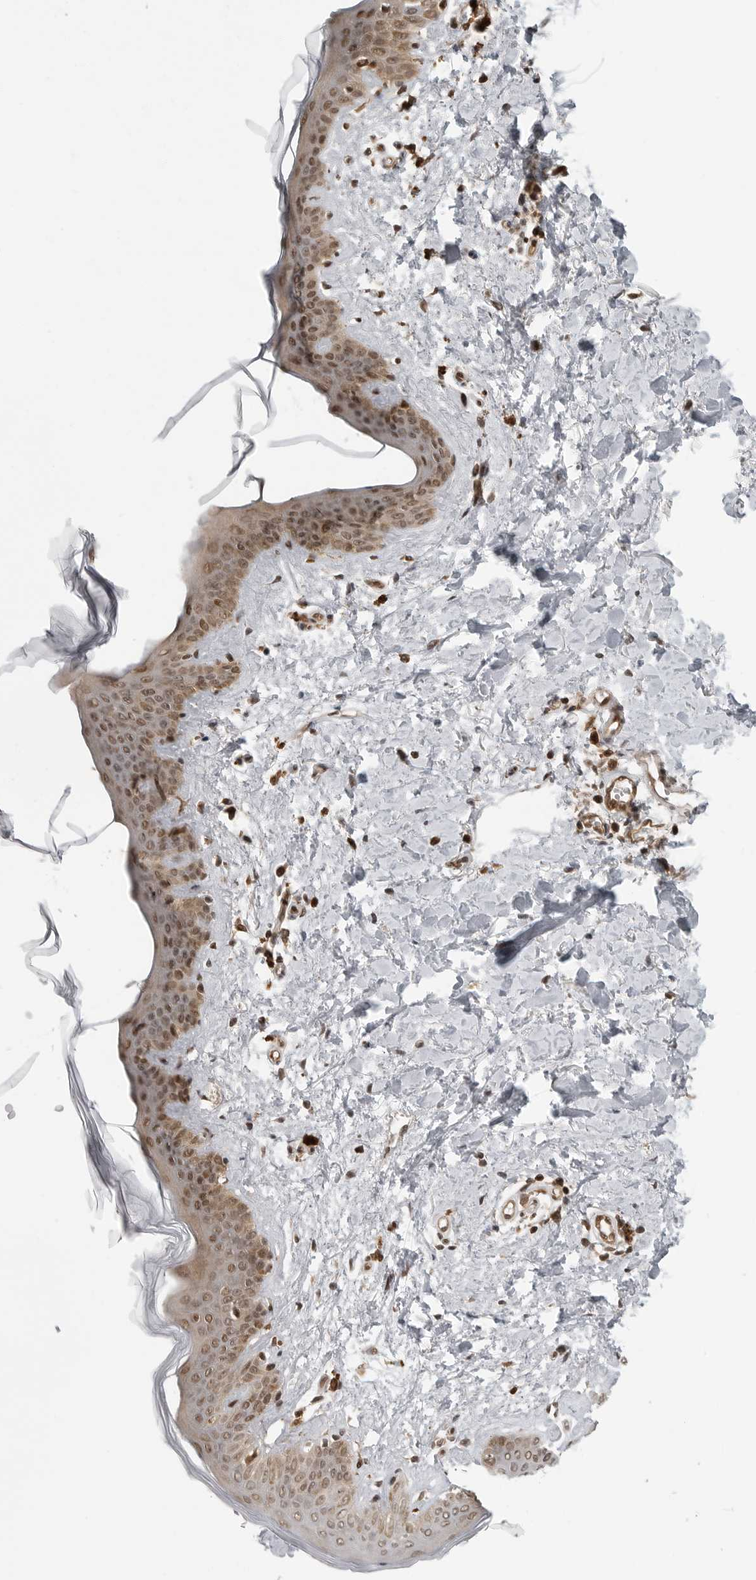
{"staining": {"intensity": "moderate", "quantity": ">75%", "location": "cytoplasmic/membranous,nuclear"}, "tissue": "skin", "cell_type": "Fibroblasts", "image_type": "normal", "snomed": [{"axis": "morphology", "description": "Normal tissue, NOS"}, {"axis": "topography", "description": "Skin"}], "caption": "Immunohistochemistry (IHC) of unremarkable human skin demonstrates medium levels of moderate cytoplasmic/membranous,nuclear positivity in approximately >75% of fibroblasts. Nuclei are stained in blue.", "gene": "SZRD1", "patient": {"sex": "female", "age": 46}}